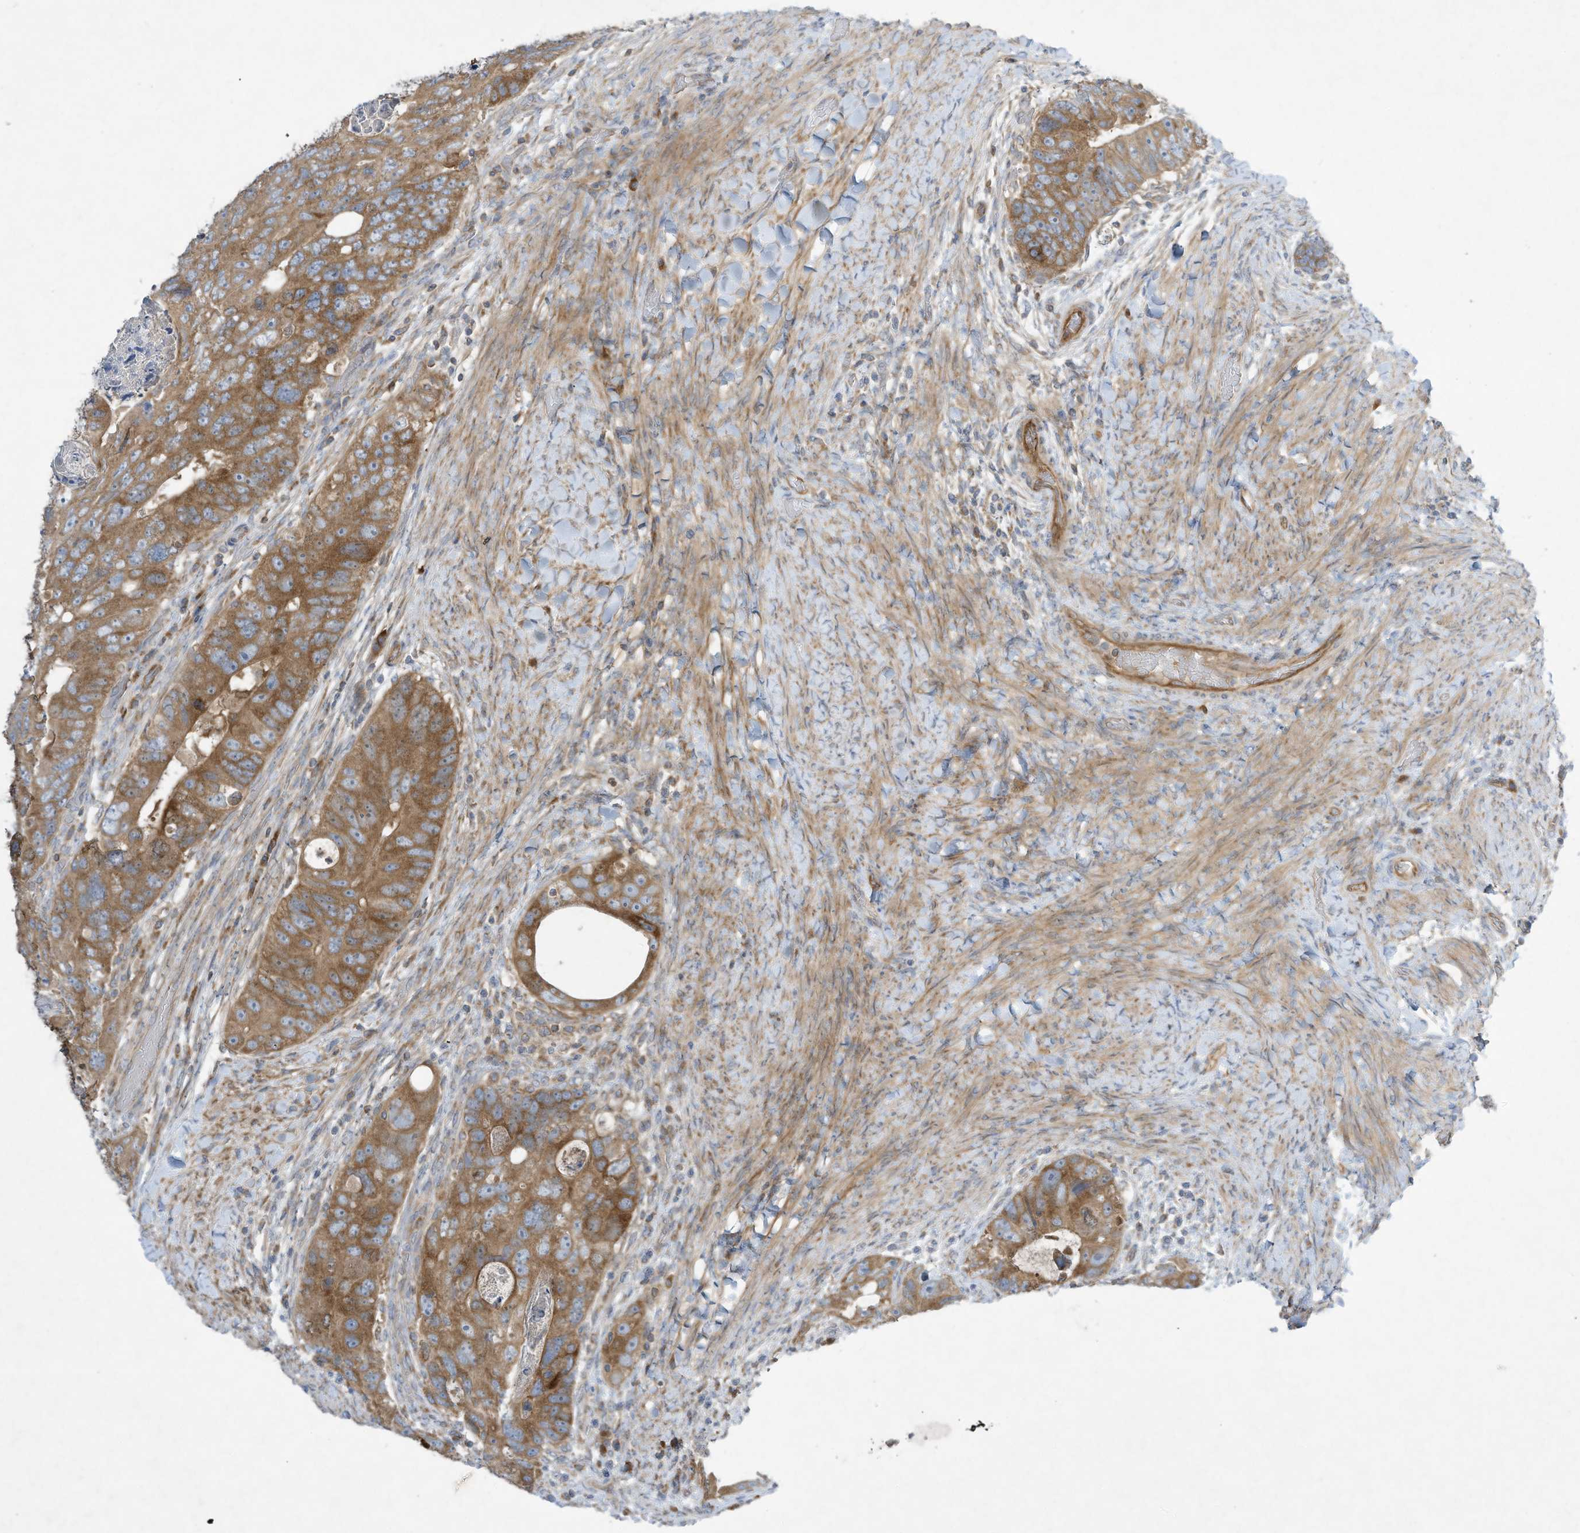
{"staining": {"intensity": "moderate", "quantity": ">75%", "location": "cytoplasmic/membranous"}, "tissue": "colorectal cancer", "cell_type": "Tumor cells", "image_type": "cancer", "snomed": [{"axis": "morphology", "description": "Adenocarcinoma, NOS"}, {"axis": "topography", "description": "Rectum"}], "caption": "Immunohistochemistry staining of colorectal cancer (adenocarcinoma), which shows medium levels of moderate cytoplasmic/membranous positivity in approximately >75% of tumor cells indicating moderate cytoplasmic/membranous protein staining. The staining was performed using DAB (brown) for protein detection and nuclei were counterstained in hematoxylin (blue).", "gene": "SYNJ2", "patient": {"sex": "male", "age": 59}}